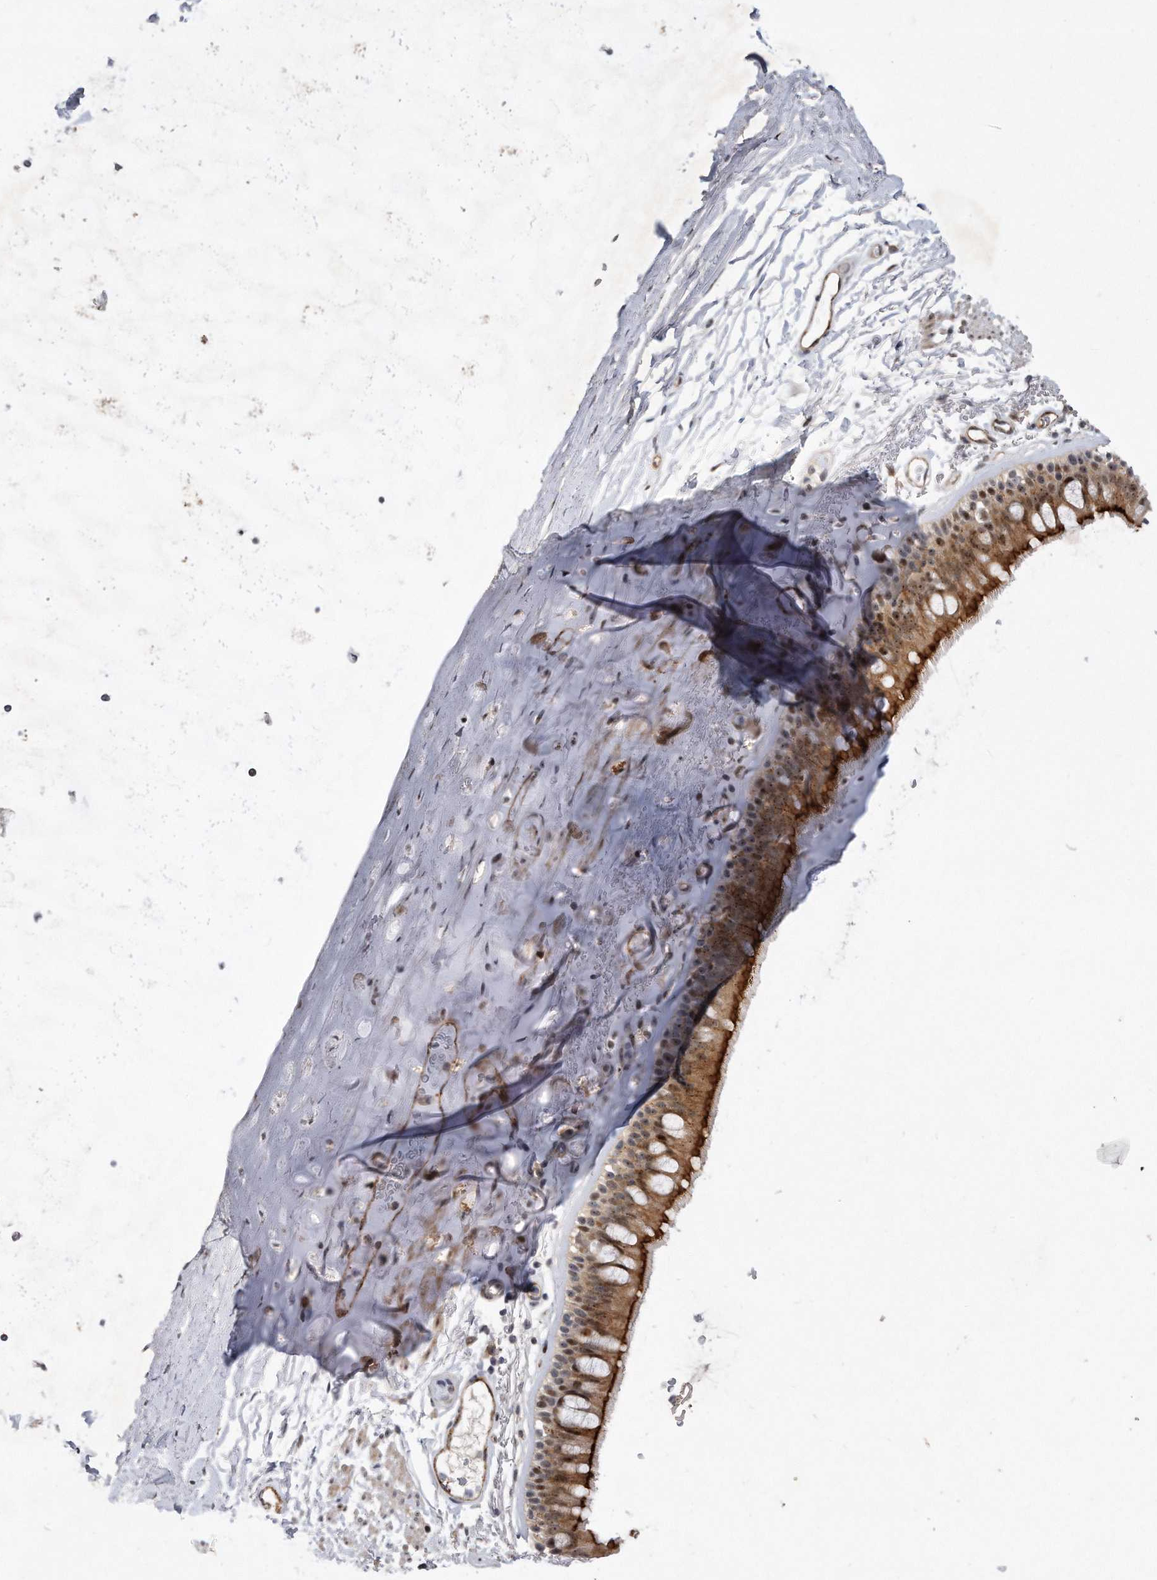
{"staining": {"intensity": "strong", "quantity": "25%-75%", "location": "cytoplasmic/membranous,nuclear"}, "tissue": "bronchus", "cell_type": "Respiratory epithelial cells", "image_type": "normal", "snomed": [{"axis": "morphology", "description": "Normal tissue, NOS"}, {"axis": "topography", "description": "Lymph node"}, {"axis": "topography", "description": "Bronchus"}], "caption": "About 25%-75% of respiratory epithelial cells in normal bronchus show strong cytoplasmic/membranous,nuclear protein staining as visualized by brown immunohistochemical staining.", "gene": "PGBD2", "patient": {"sex": "female", "age": 70}}